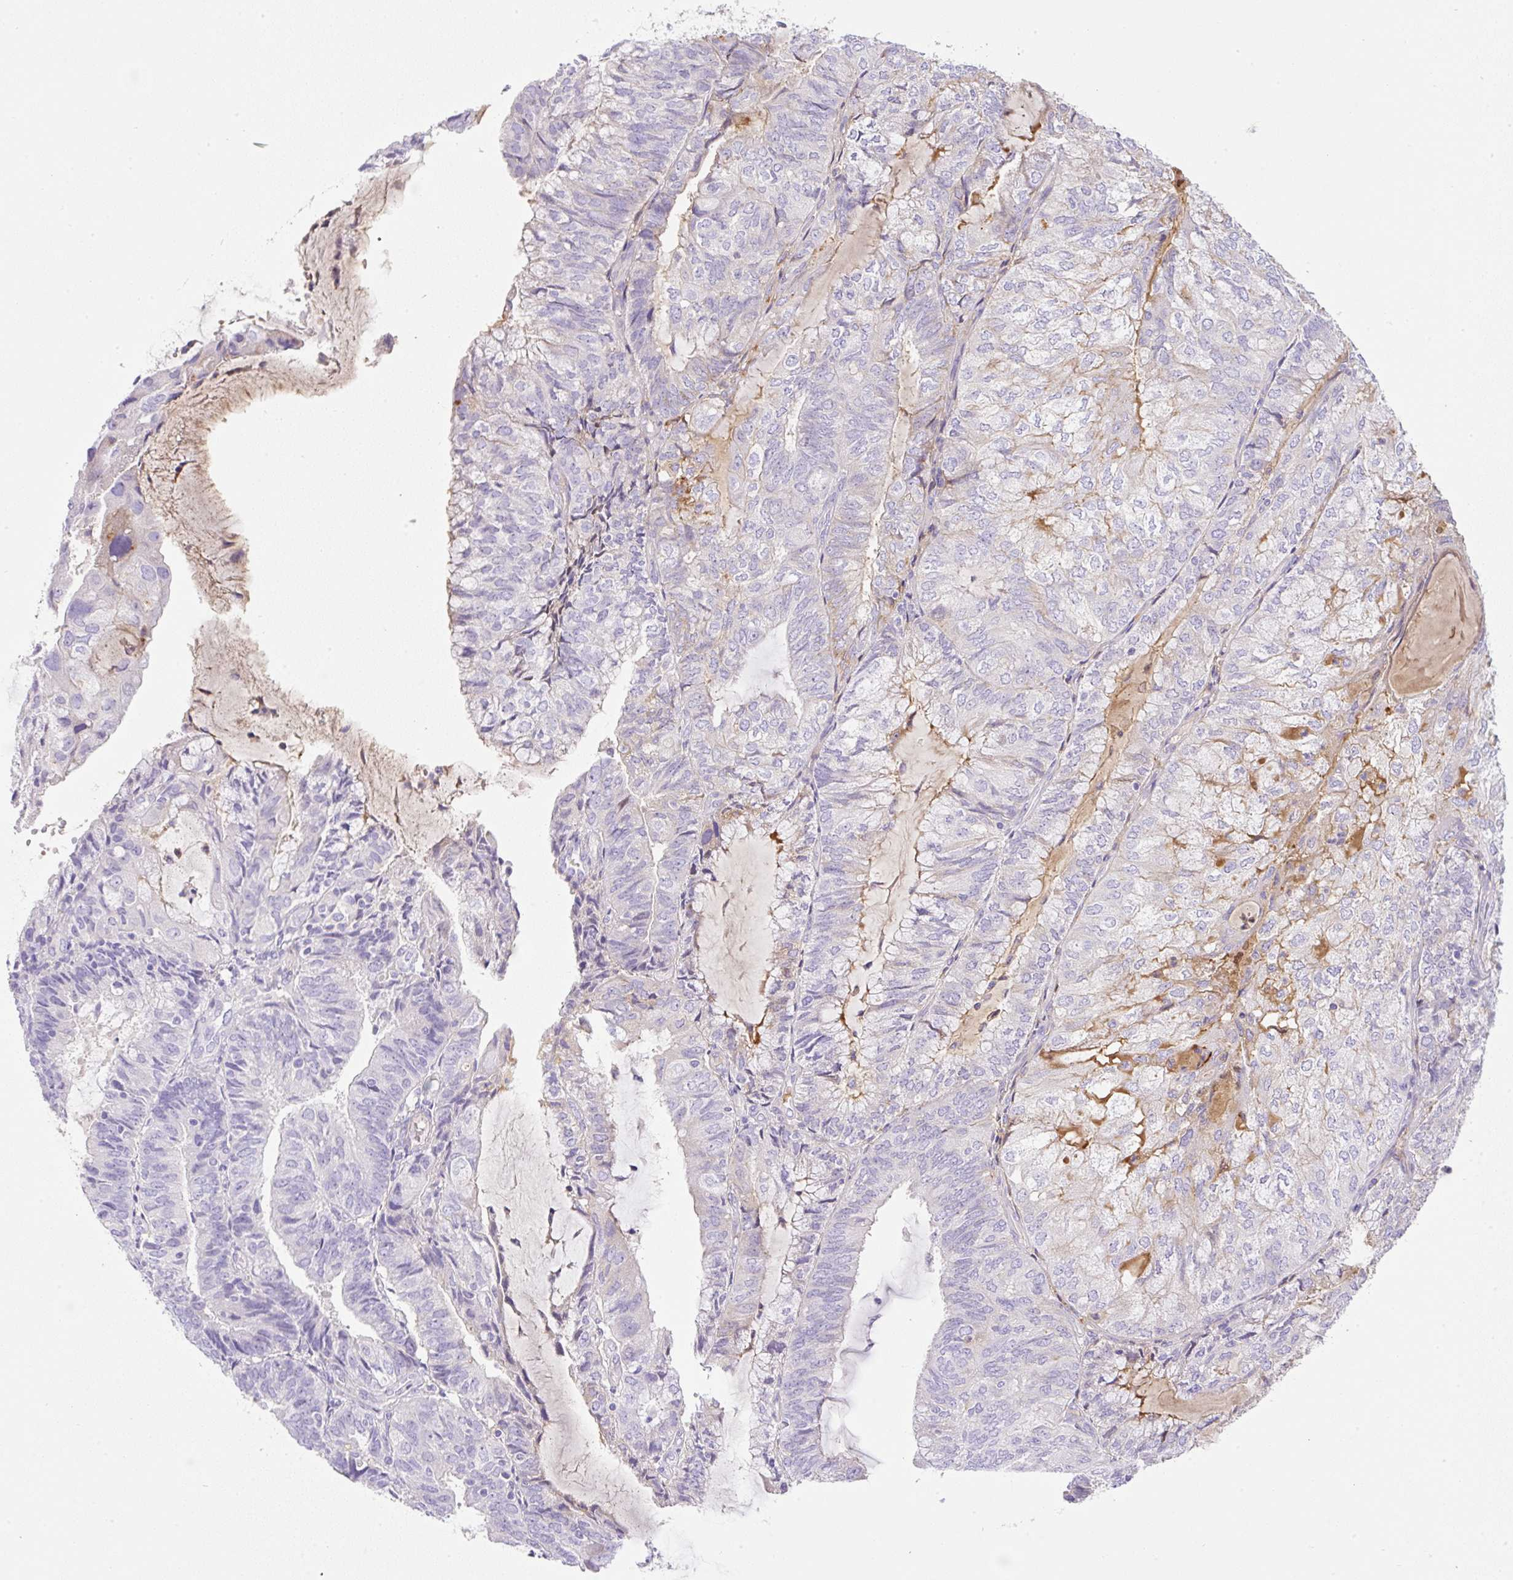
{"staining": {"intensity": "negative", "quantity": "none", "location": "none"}, "tissue": "endometrial cancer", "cell_type": "Tumor cells", "image_type": "cancer", "snomed": [{"axis": "morphology", "description": "Adenocarcinoma, NOS"}, {"axis": "topography", "description": "Endometrium"}], "caption": "High magnification brightfield microscopy of endometrial adenocarcinoma stained with DAB (3,3'-diaminobenzidine) (brown) and counterstained with hematoxylin (blue): tumor cells show no significant positivity.", "gene": "TDRD15", "patient": {"sex": "female", "age": 81}}